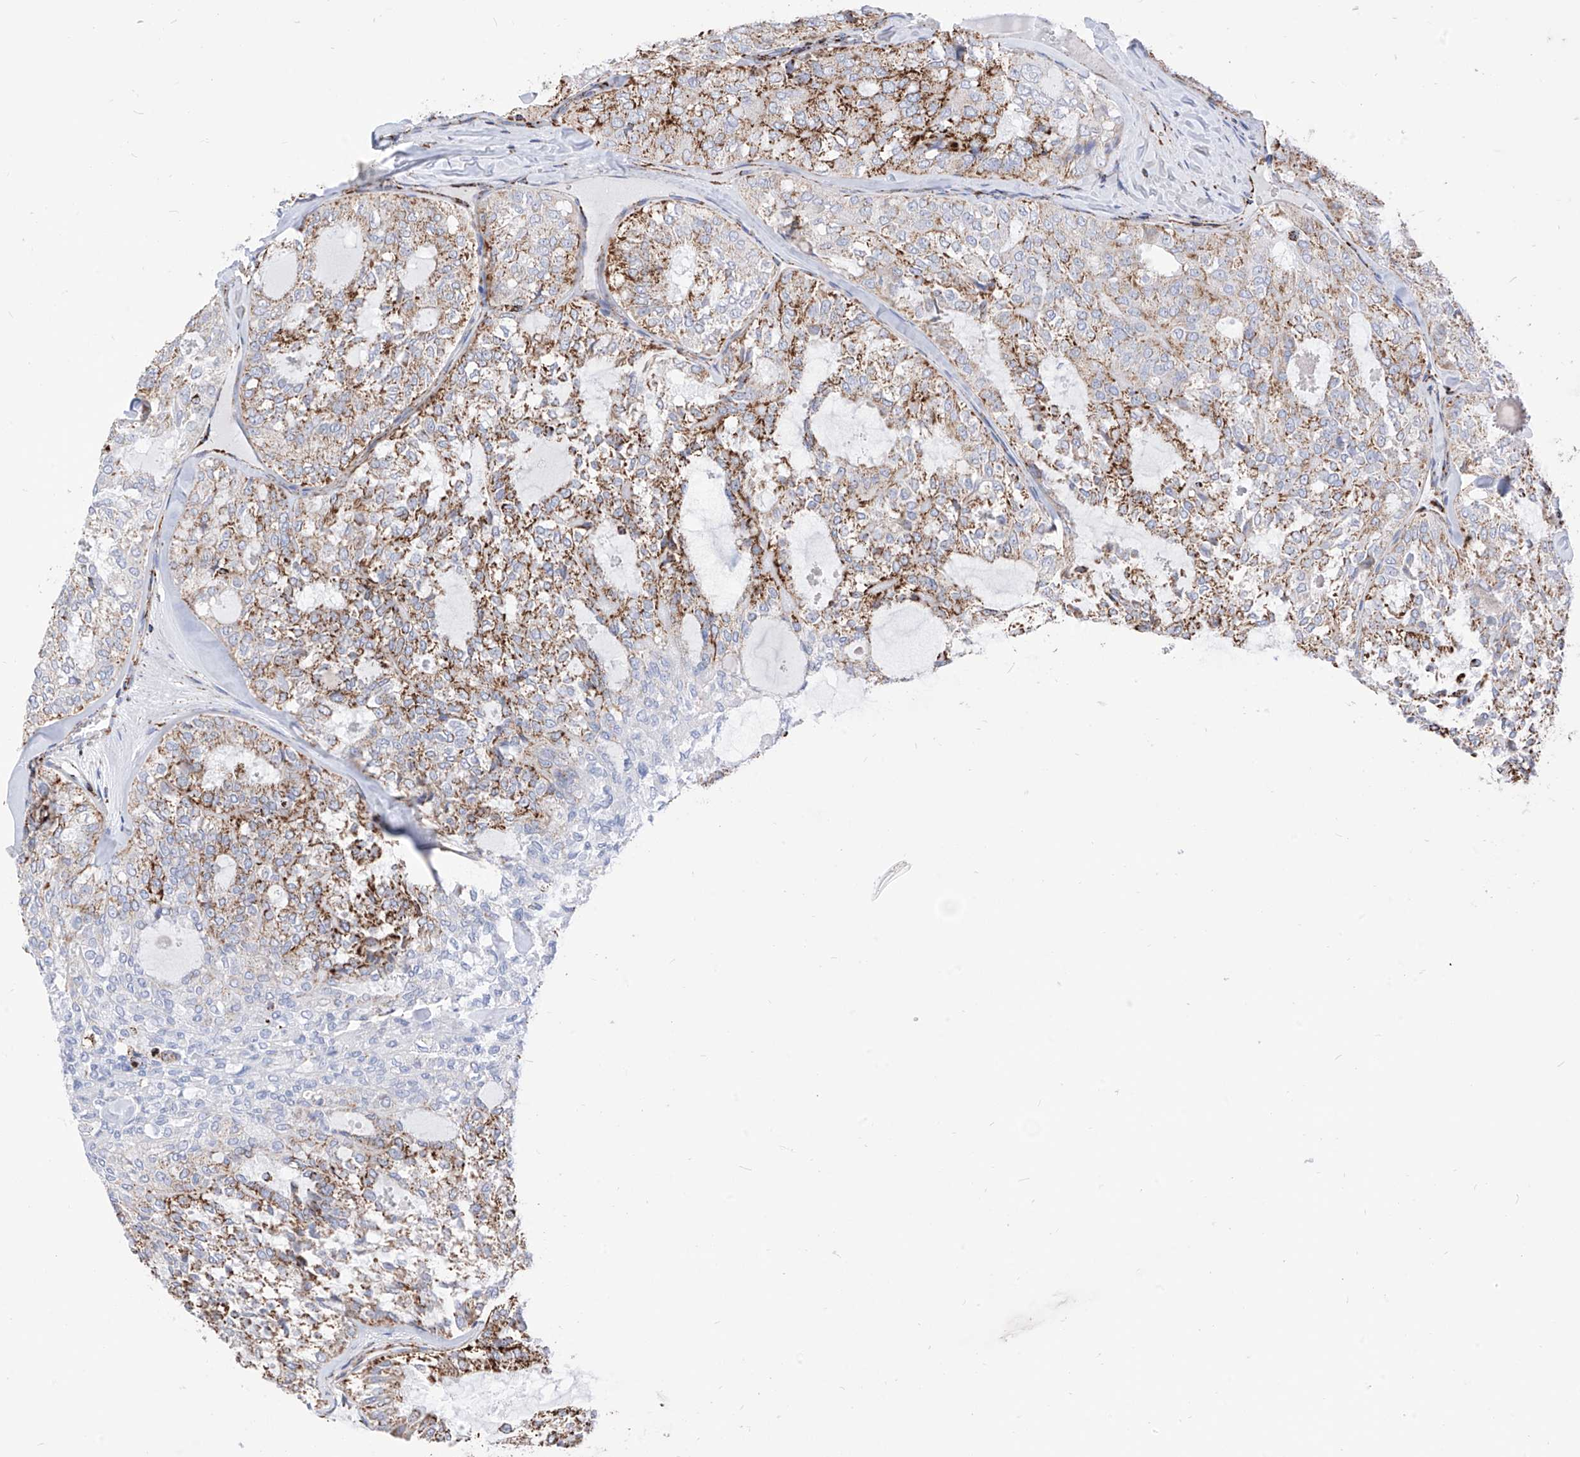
{"staining": {"intensity": "strong", "quantity": "25%-75%", "location": "cytoplasmic/membranous"}, "tissue": "thyroid cancer", "cell_type": "Tumor cells", "image_type": "cancer", "snomed": [{"axis": "morphology", "description": "Follicular adenoma carcinoma, NOS"}, {"axis": "topography", "description": "Thyroid gland"}], "caption": "Thyroid cancer tissue displays strong cytoplasmic/membranous staining in about 25%-75% of tumor cells The staining was performed using DAB (3,3'-diaminobenzidine) to visualize the protein expression in brown, while the nuclei were stained in blue with hematoxylin (Magnification: 20x).", "gene": "COX5B", "patient": {"sex": "male", "age": 75}}